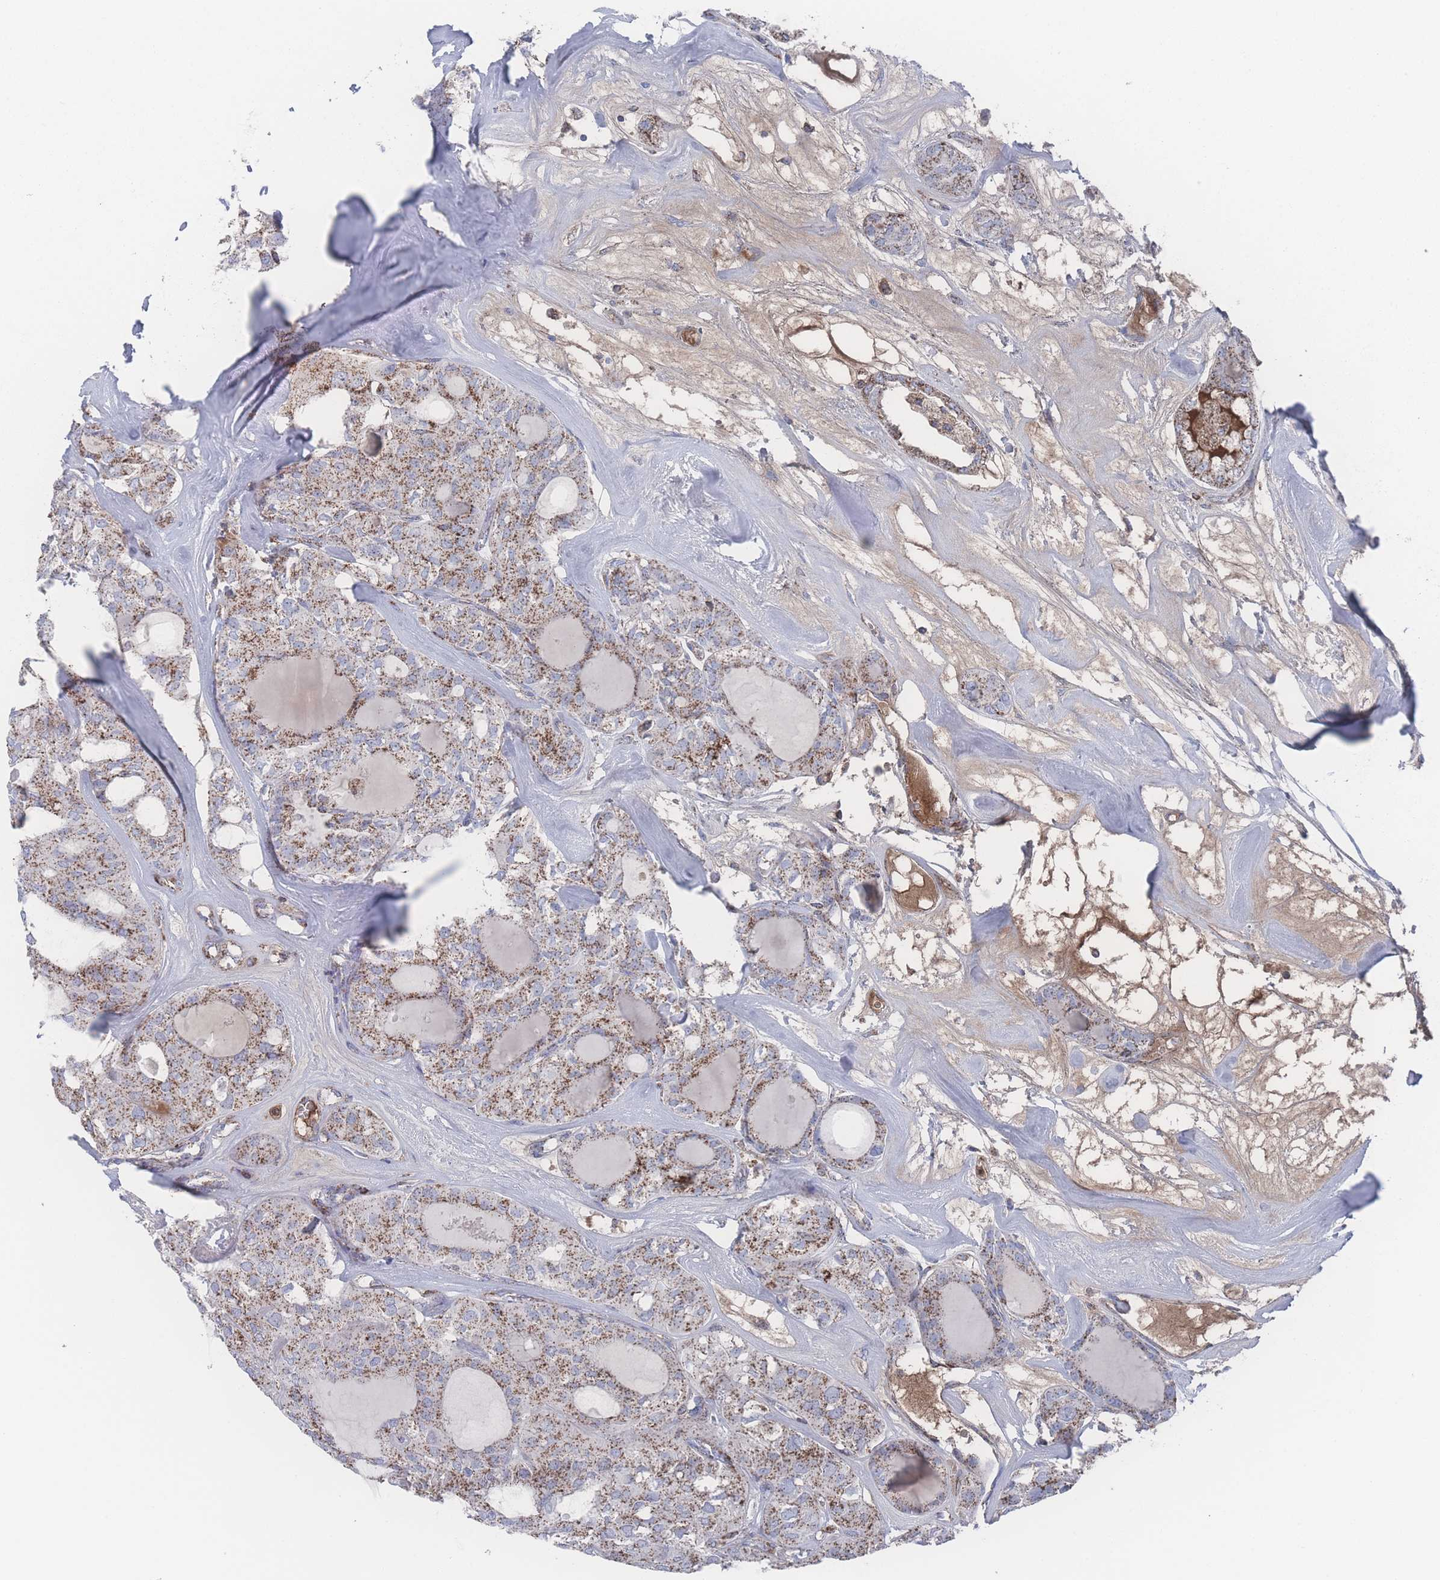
{"staining": {"intensity": "moderate", "quantity": ">75%", "location": "cytoplasmic/membranous"}, "tissue": "thyroid cancer", "cell_type": "Tumor cells", "image_type": "cancer", "snomed": [{"axis": "morphology", "description": "Follicular adenoma carcinoma, NOS"}, {"axis": "topography", "description": "Thyroid gland"}], "caption": "A micrograph of human thyroid cancer stained for a protein demonstrates moderate cytoplasmic/membranous brown staining in tumor cells.", "gene": "PEX14", "patient": {"sex": "male", "age": 75}}